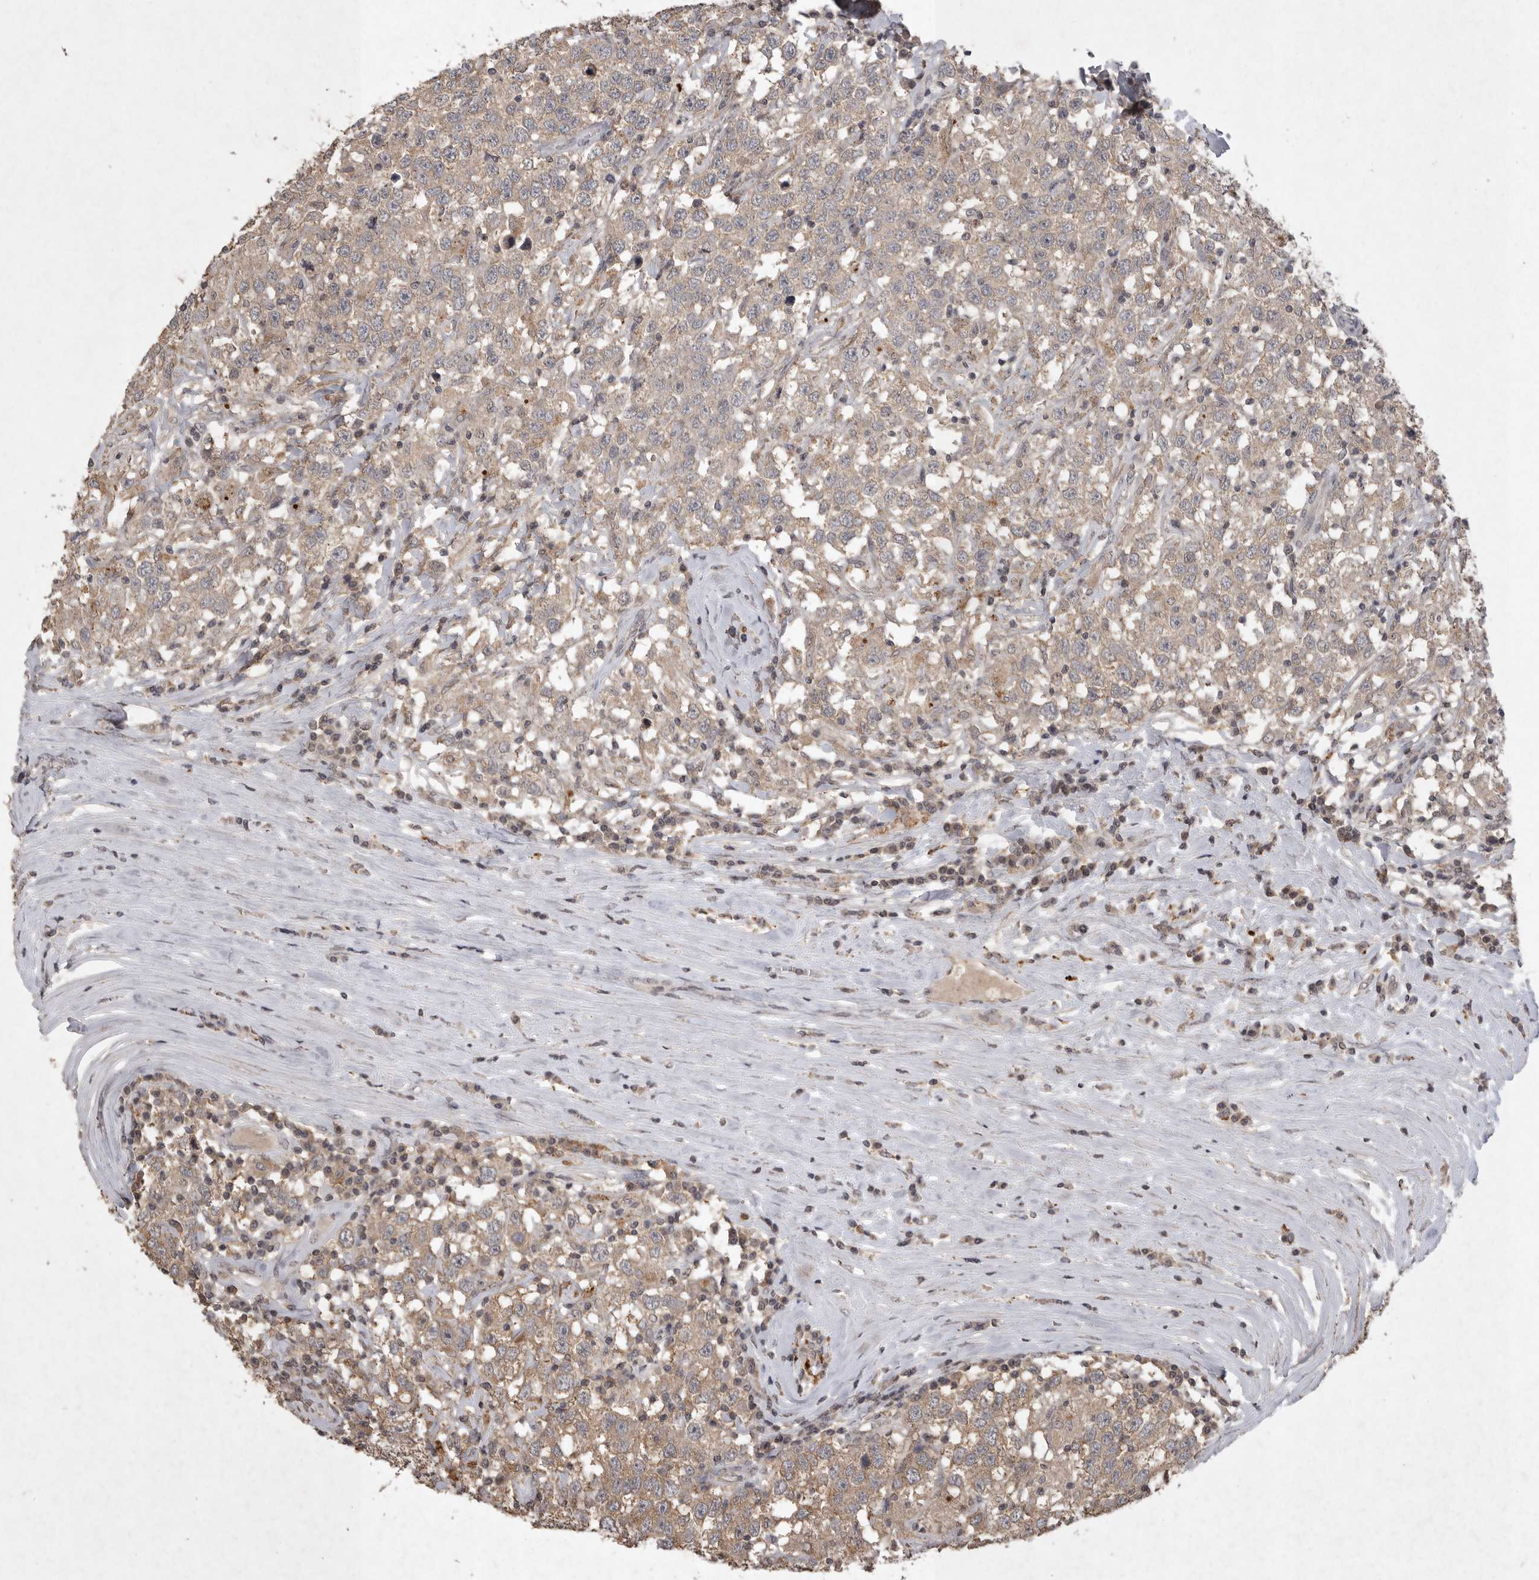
{"staining": {"intensity": "weak", "quantity": ">75%", "location": "cytoplasmic/membranous"}, "tissue": "testis cancer", "cell_type": "Tumor cells", "image_type": "cancer", "snomed": [{"axis": "morphology", "description": "Seminoma, NOS"}, {"axis": "topography", "description": "Testis"}], "caption": "Protein positivity by immunohistochemistry exhibits weak cytoplasmic/membranous staining in about >75% of tumor cells in seminoma (testis).", "gene": "APLNR", "patient": {"sex": "male", "age": 41}}